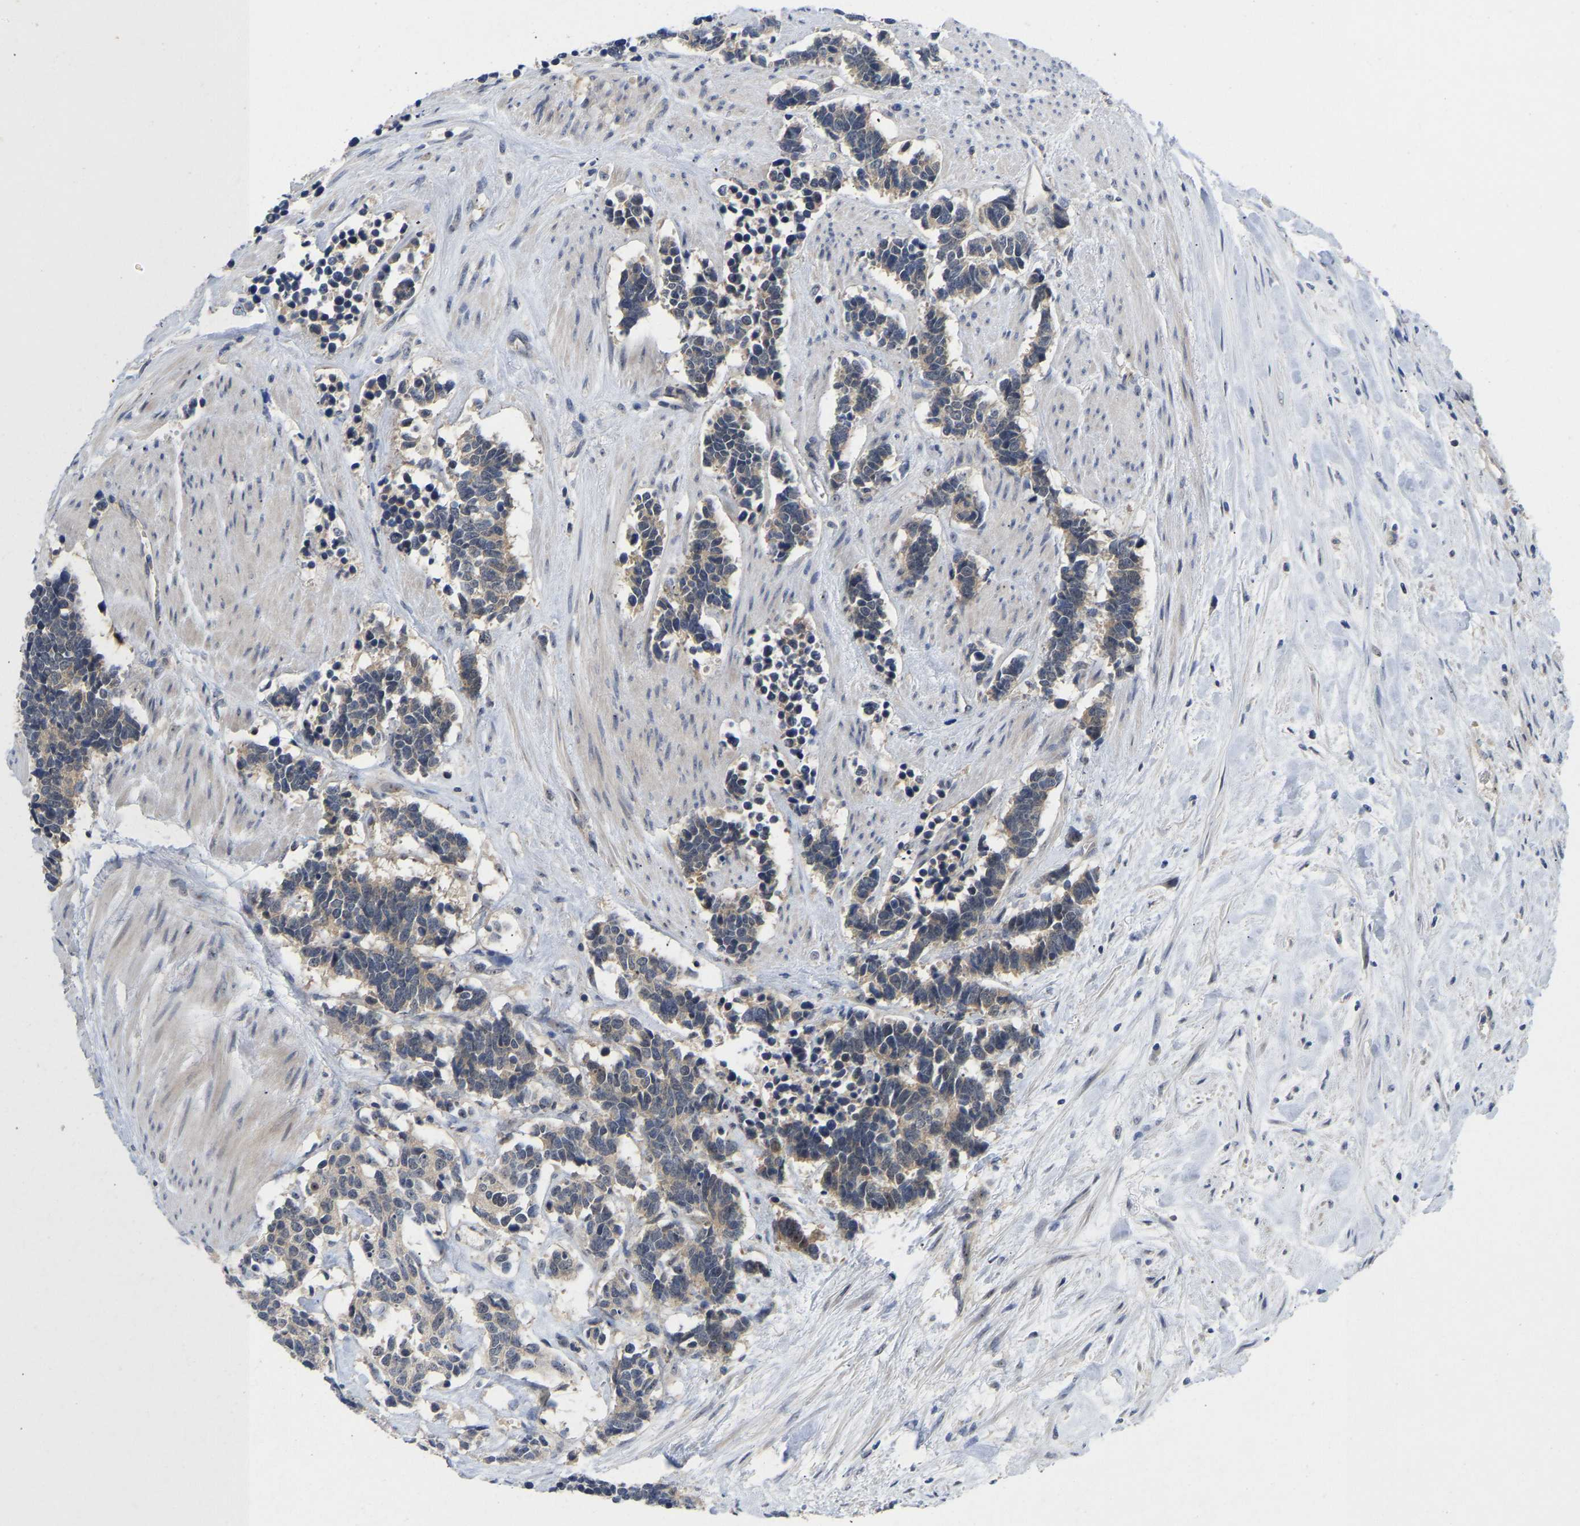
{"staining": {"intensity": "negative", "quantity": "none", "location": "none"}, "tissue": "carcinoid", "cell_type": "Tumor cells", "image_type": "cancer", "snomed": [{"axis": "morphology", "description": "Carcinoma, NOS"}, {"axis": "morphology", "description": "Carcinoid, malignant, NOS"}, {"axis": "topography", "description": "Urinary bladder"}], "caption": "There is no significant expression in tumor cells of carcinoid.", "gene": "NLE1", "patient": {"sex": "male", "age": 57}}